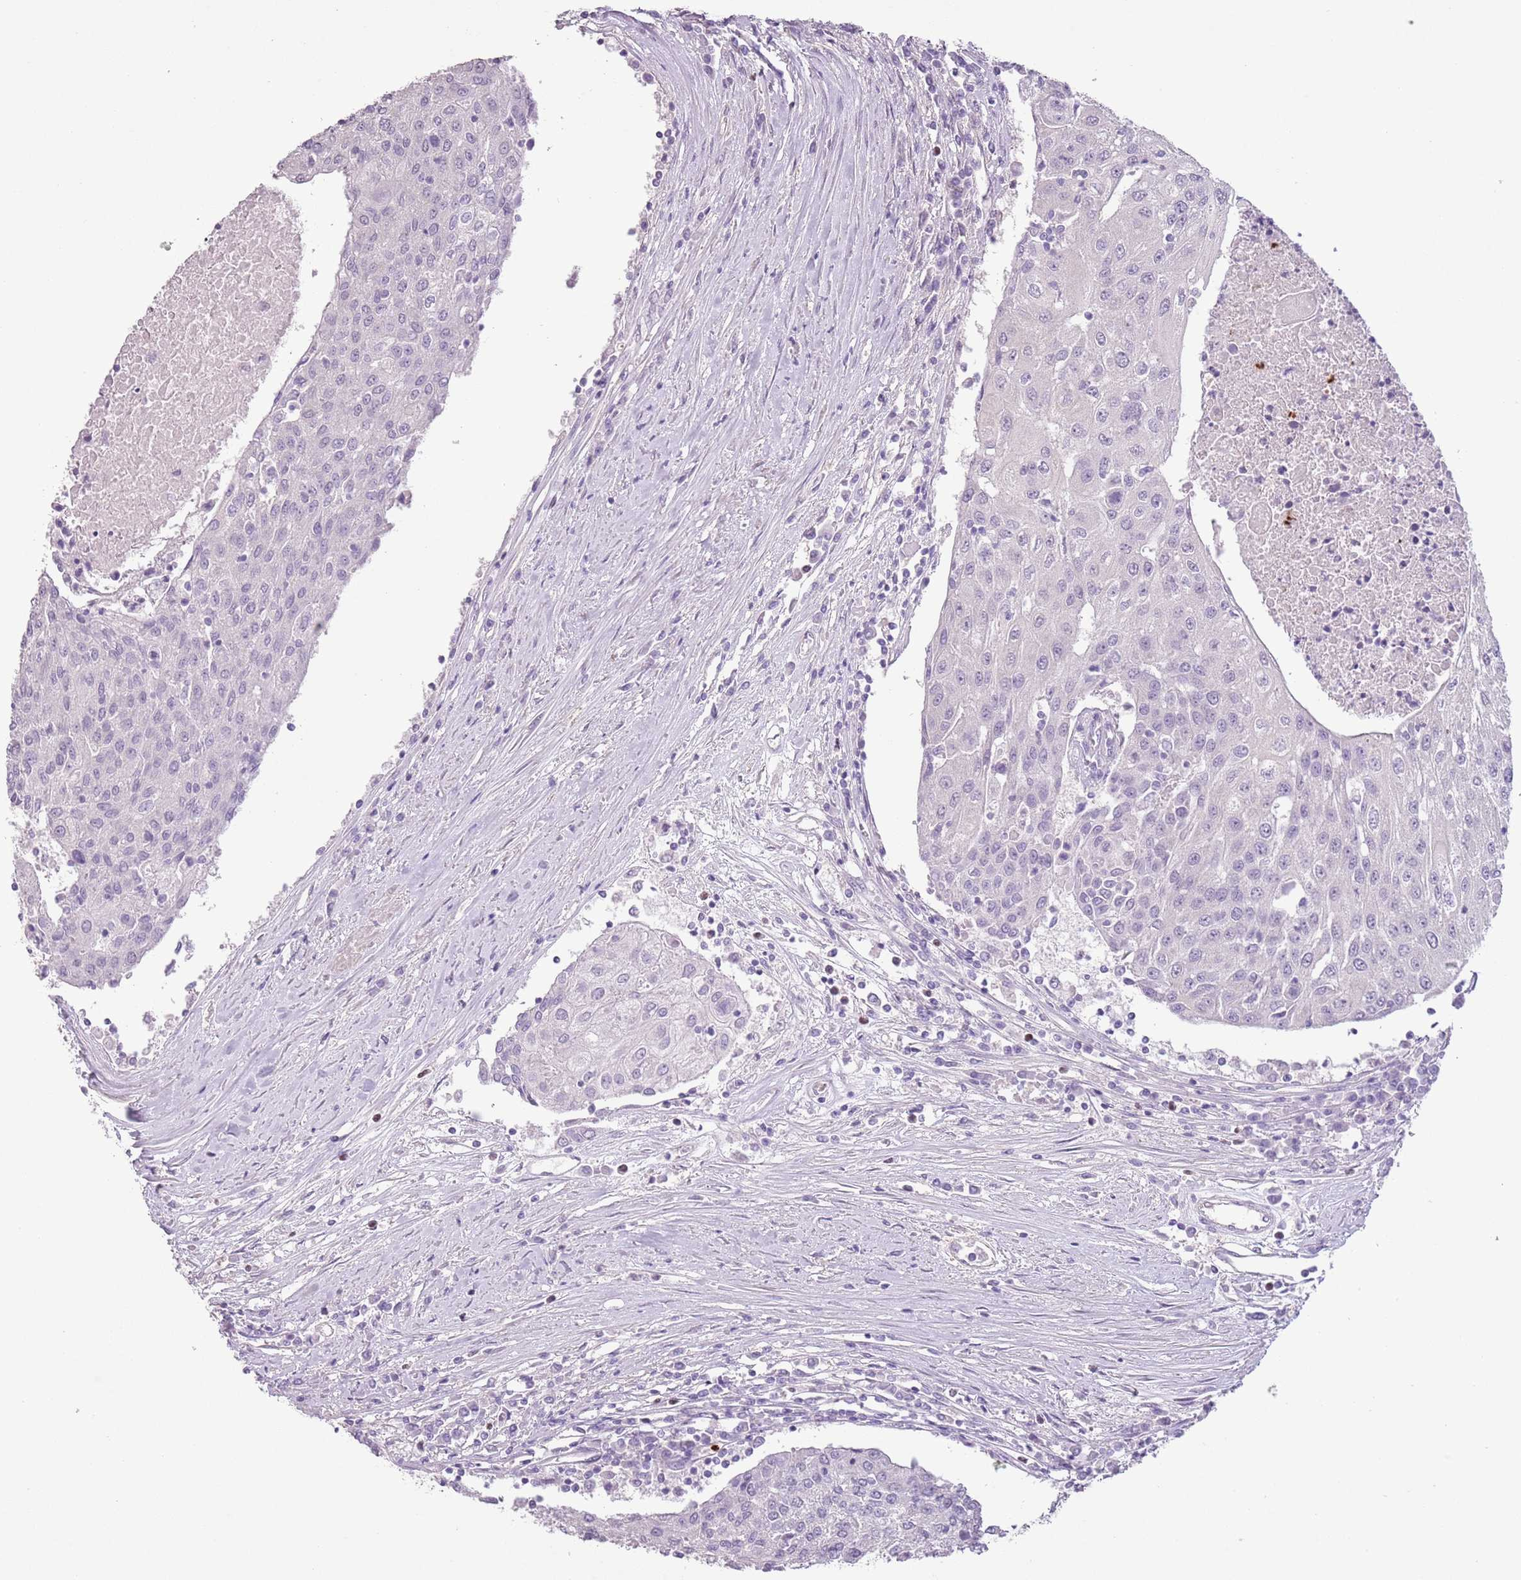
{"staining": {"intensity": "negative", "quantity": "none", "location": "none"}, "tissue": "urothelial cancer", "cell_type": "Tumor cells", "image_type": "cancer", "snomed": [{"axis": "morphology", "description": "Urothelial carcinoma, High grade"}, {"axis": "topography", "description": "Urinary bladder"}], "caption": "Human urothelial cancer stained for a protein using immunohistochemistry (IHC) demonstrates no expression in tumor cells.", "gene": "CELF6", "patient": {"sex": "female", "age": 85}}